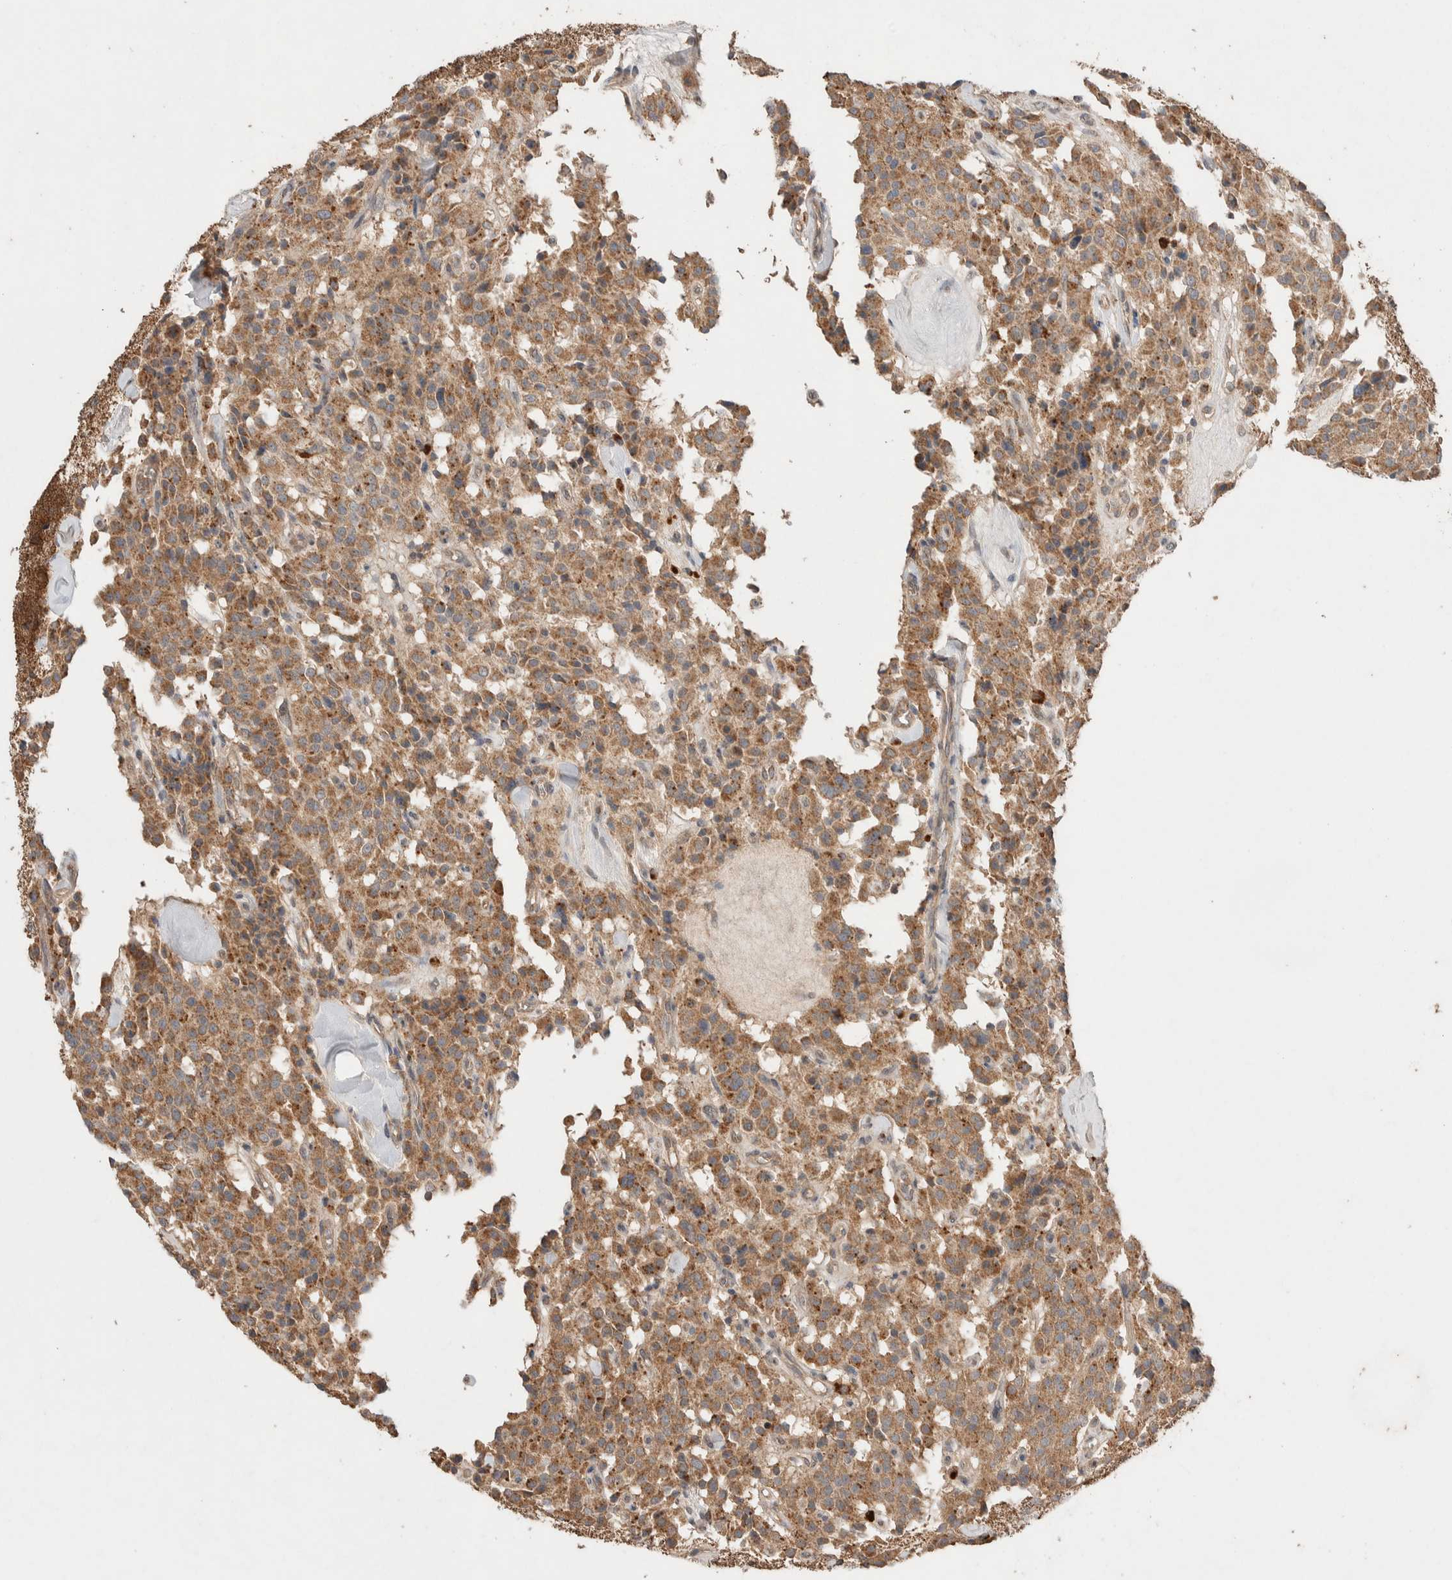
{"staining": {"intensity": "moderate", "quantity": ">75%", "location": "cytoplasmic/membranous"}, "tissue": "carcinoid", "cell_type": "Tumor cells", "image_type": "cancer", "snomed": [{"axis": "morphology", "description": "Carcinoid, malignant, NOS"}, {"axis": "topography", "description": "Lung"}], "caption": "This is a micrograph of IHC staining of carcinoid (malignant), which shows moderate staining in the cytoplasmic/membranous of tumor cells.", "gene": "KCNJ5", "patient": {"sex": "male", "age": 30}}